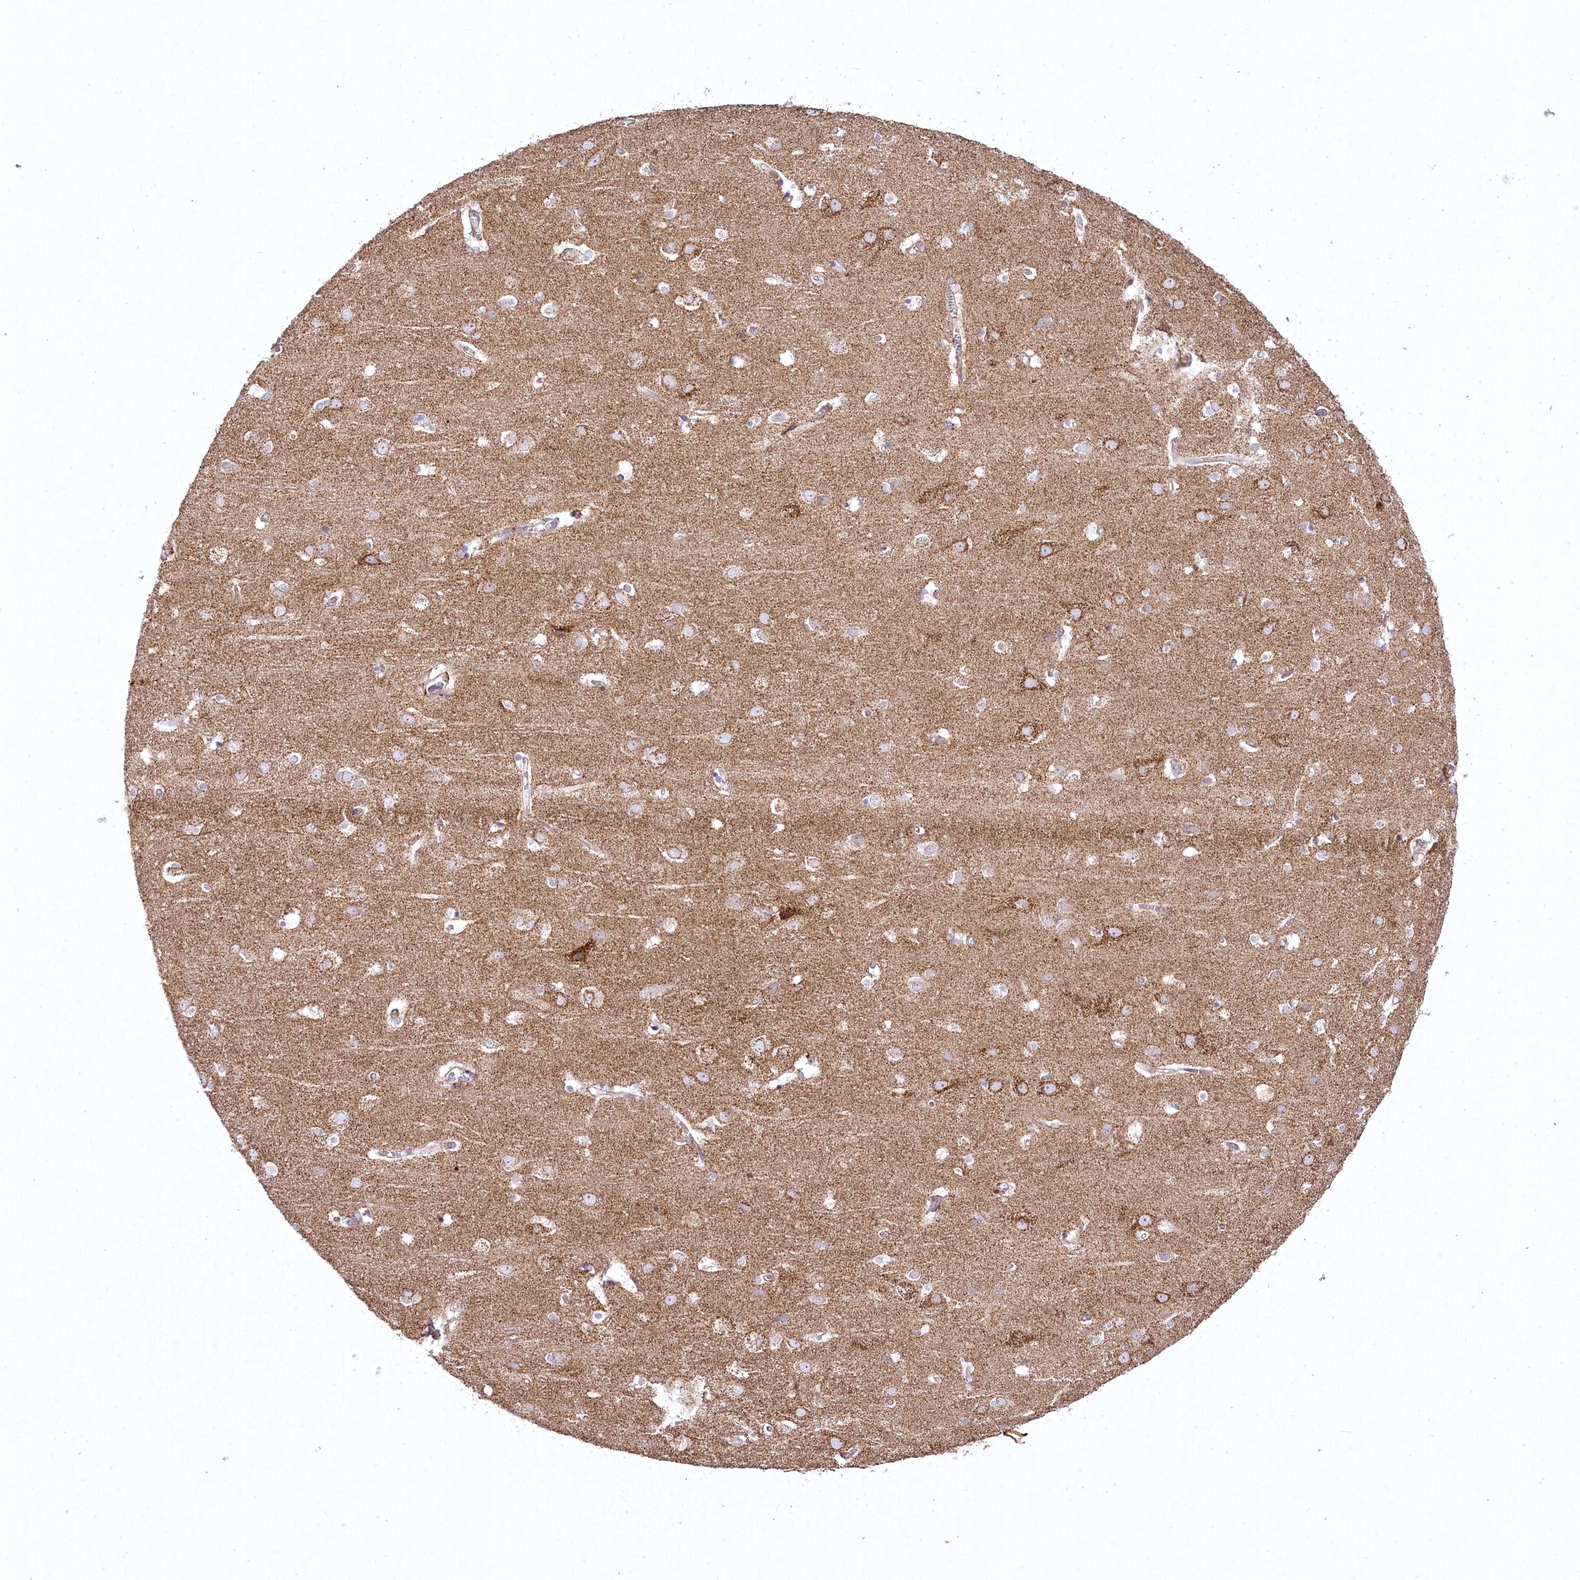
{"staining": {"intensity": "weak", "quantity": ">75%", "location": "cytoplasmic/membranous"}, "tissue": "cerebral cortex", "cell_type": "Endothelial cells", "image_type": "normal", "snomed": [{"axis": "morphology", "description": "Normal tissue, NOS"}, {"axis": "topography", "description": "Cerebral cortex"}], "caption": "DAB (3,3'-diaminobenzidine) immunohistochemical staining of unremarkable human cerebral cortex reveals weak cytoplasmic/membranous protein expression in approximately >75% of endothelial cells.", "gene": "SH3TC1", "patient": {"sex": "male", "age": 54}}